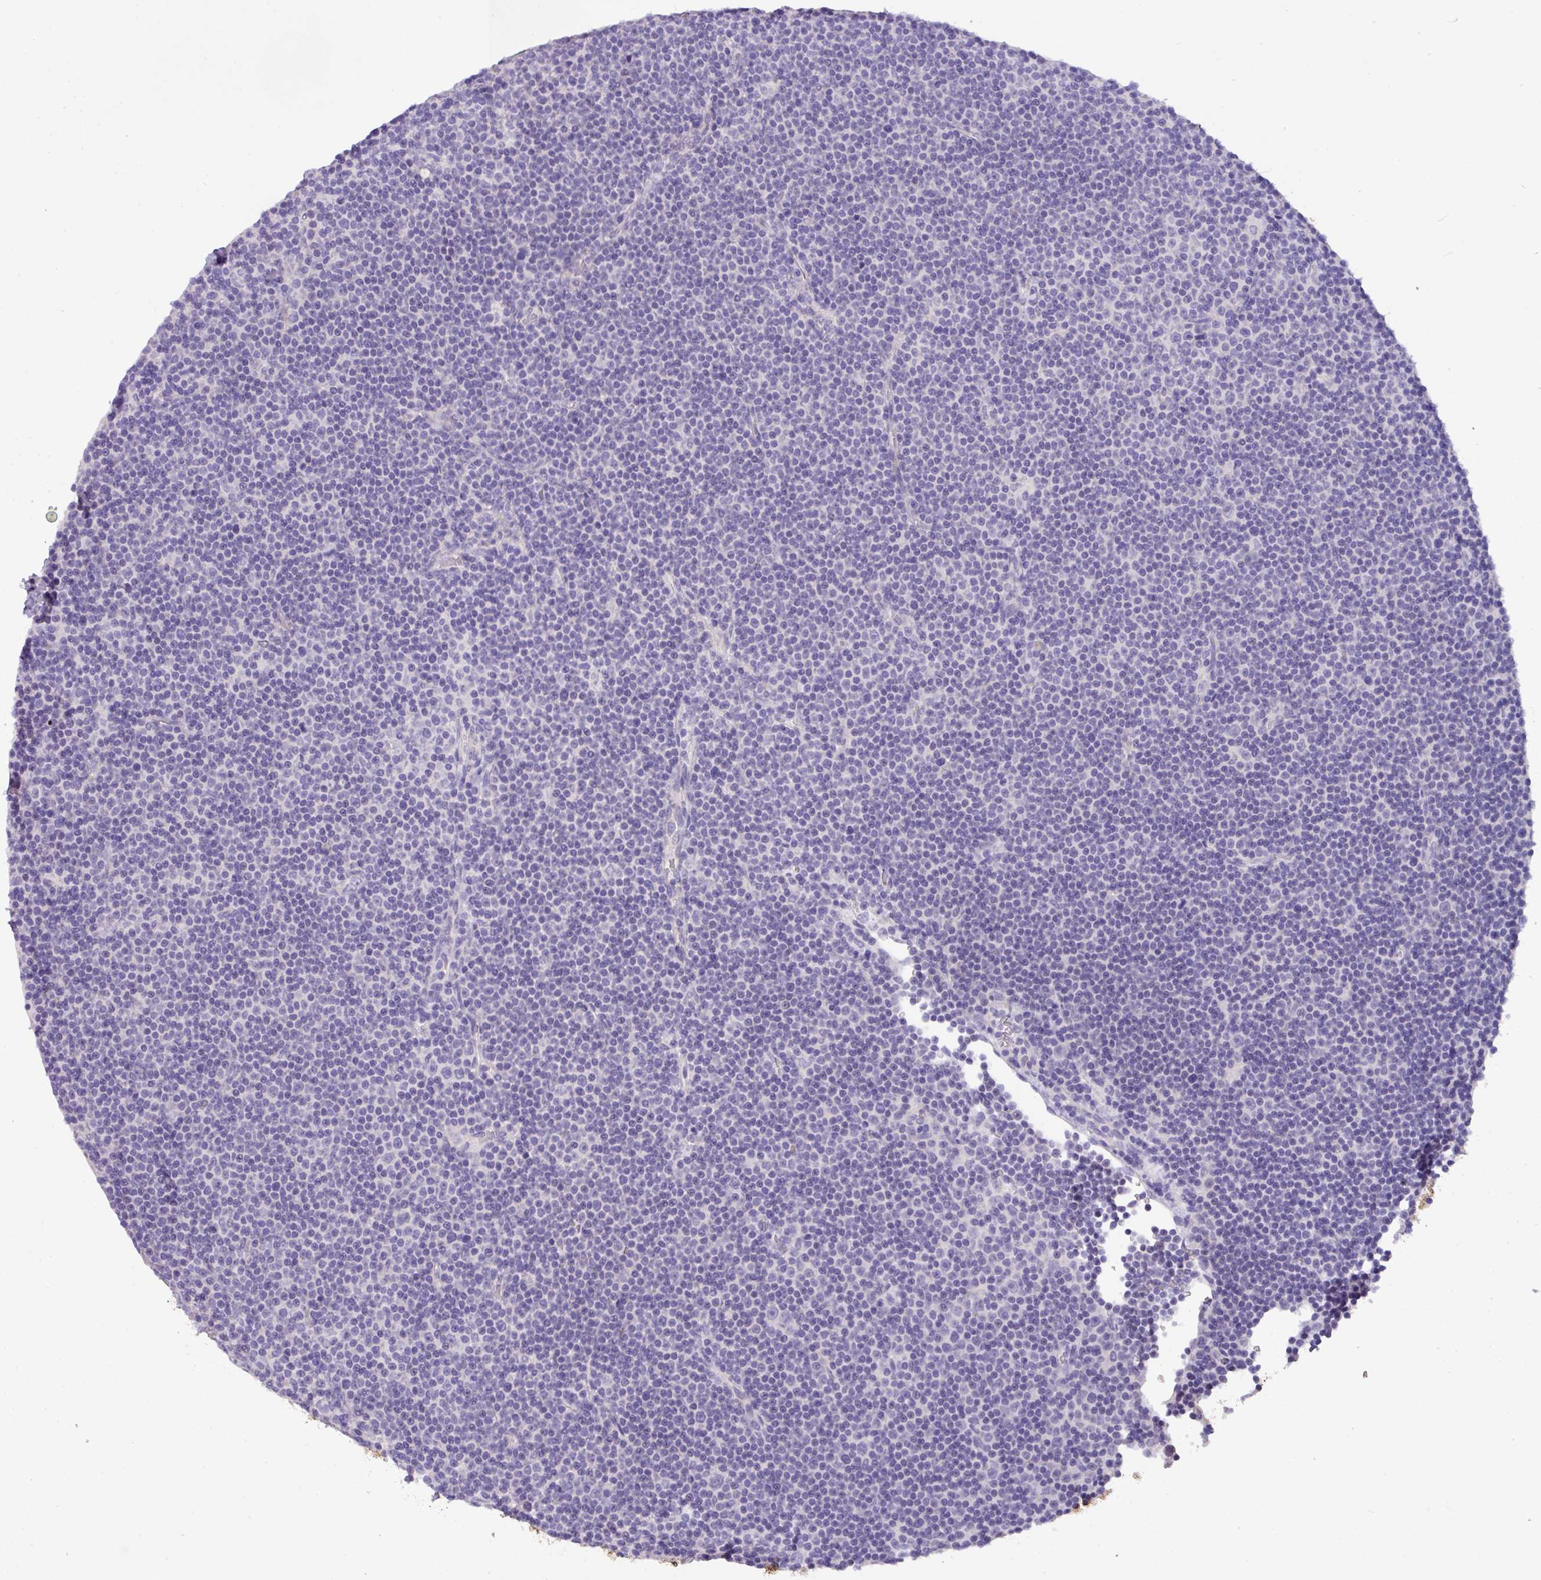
{"staining": {"intensity": "negative", "quantity": "none", "location": "none"}, "tissue": "lymphoma", "cell_type": "Tumor cells", "image_type": "cancer", "snomed": [{"axis": "morphology", "description": "Malignant lymphoma, non-Hodgkin's type, Low grade"}, {"axis": "topography", "description": "Lymph node"}], "caption": "This is a histopathology image of immunohistochemistry (IHC) staining of lymphoma, which shows no expression in tumor cells.", "gene": "EPCAM", "patient": {"sex": "female", "age": 67}}